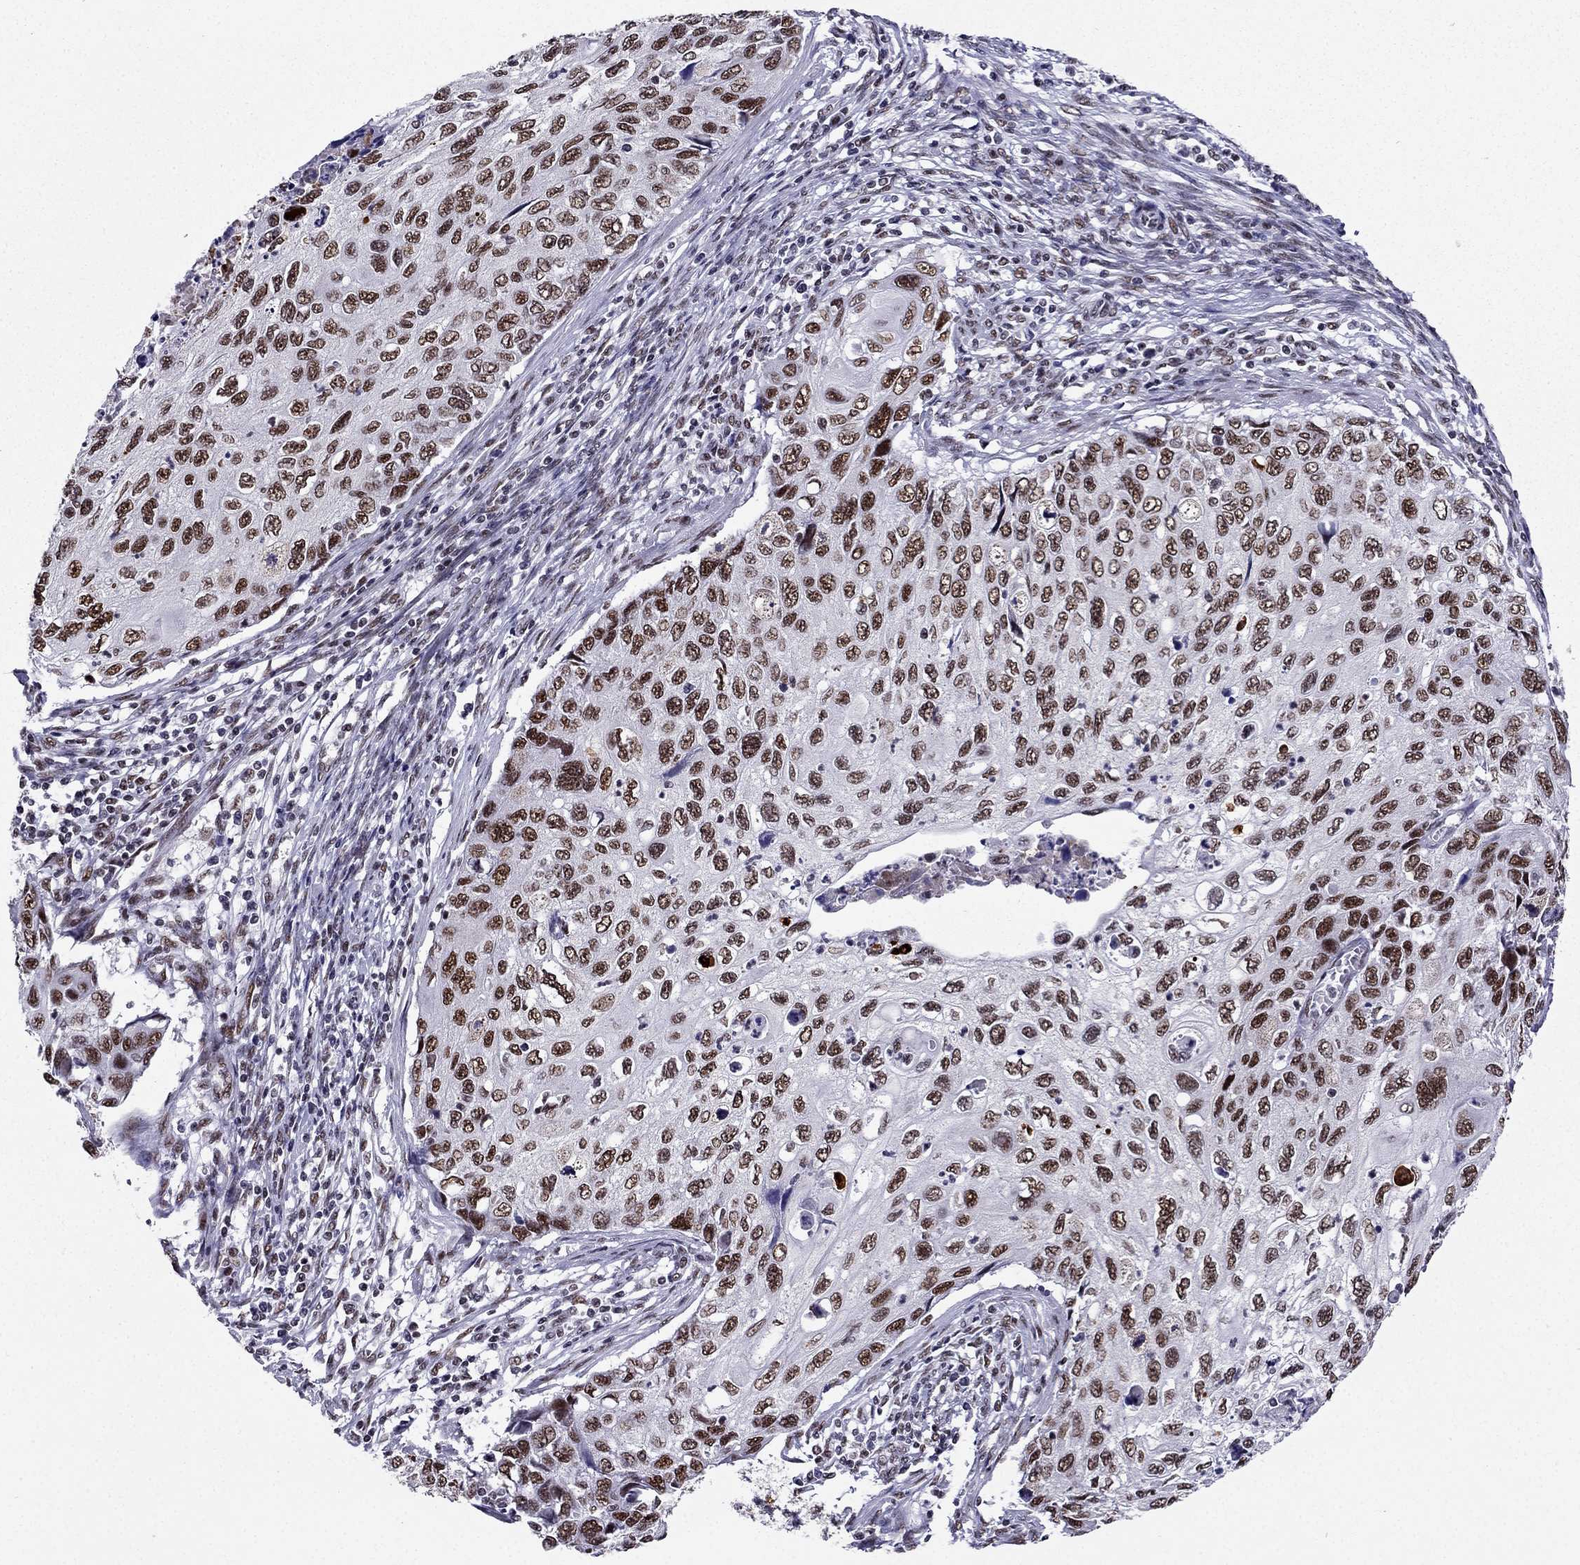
{"staining": {"intensity": "moderate", "quantity": ">75%", "location": "nuclear"}, "tissue": "cervical cancer", "cell_type": "Tumor cells", "image_type": "cancer", "snomed": [{"axis": "morphology", "description": "Squamous cell carcinoma, NOS"}, {"axis": "topography", "description": "Cervix"}], "caption": "High-power microscopy captured an immunohistochemistry photomicrograph of cervical squamous cell carcinoma, revealing moderate nuclear staining in approximately >75% of tumor cells.", "gene": "ZNF420", "patient": {"sex": "female", "age": 70}}